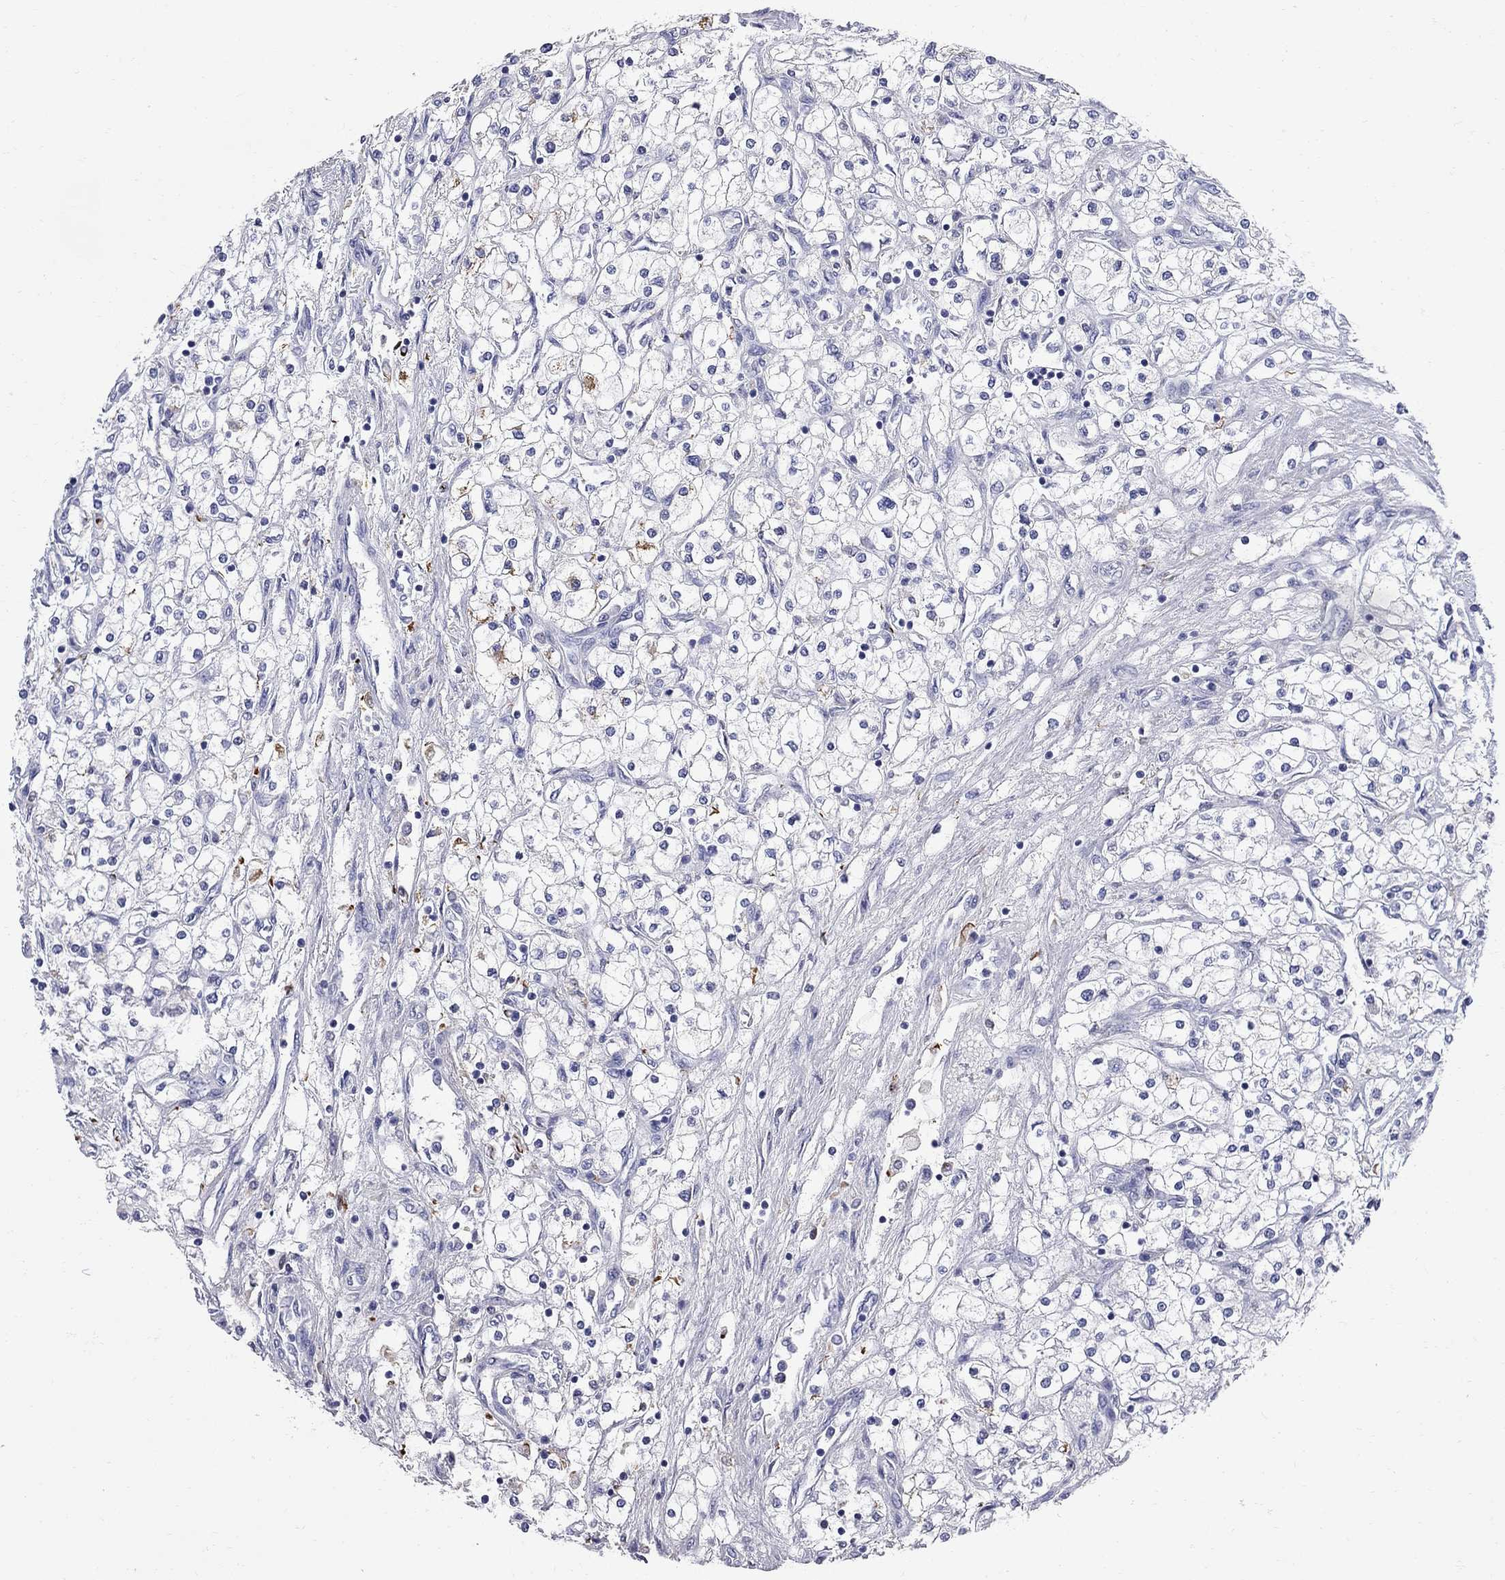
{"staining": {"intensity": "moderate", "quantity": "<25%", "location": "cytoplasmic/membranous"}, "tissue": "renal cancer", "cell_type": "Tumor cells", "image_type": "cancer", "snomed": [{"axis": "morphology", "description": "Adenocarcinoma, NOS"}, {"axis": "topography", "description": "Kidney"}], "caption": "About <25% of tumor cells in human adenocarcinoma (renal) display moderate cytoplasmic/membranous protein staining as visualized by brown immunohistochemical staining.", "gene": "FAM221B", "patient": {"sex": "male", "age": 80}}